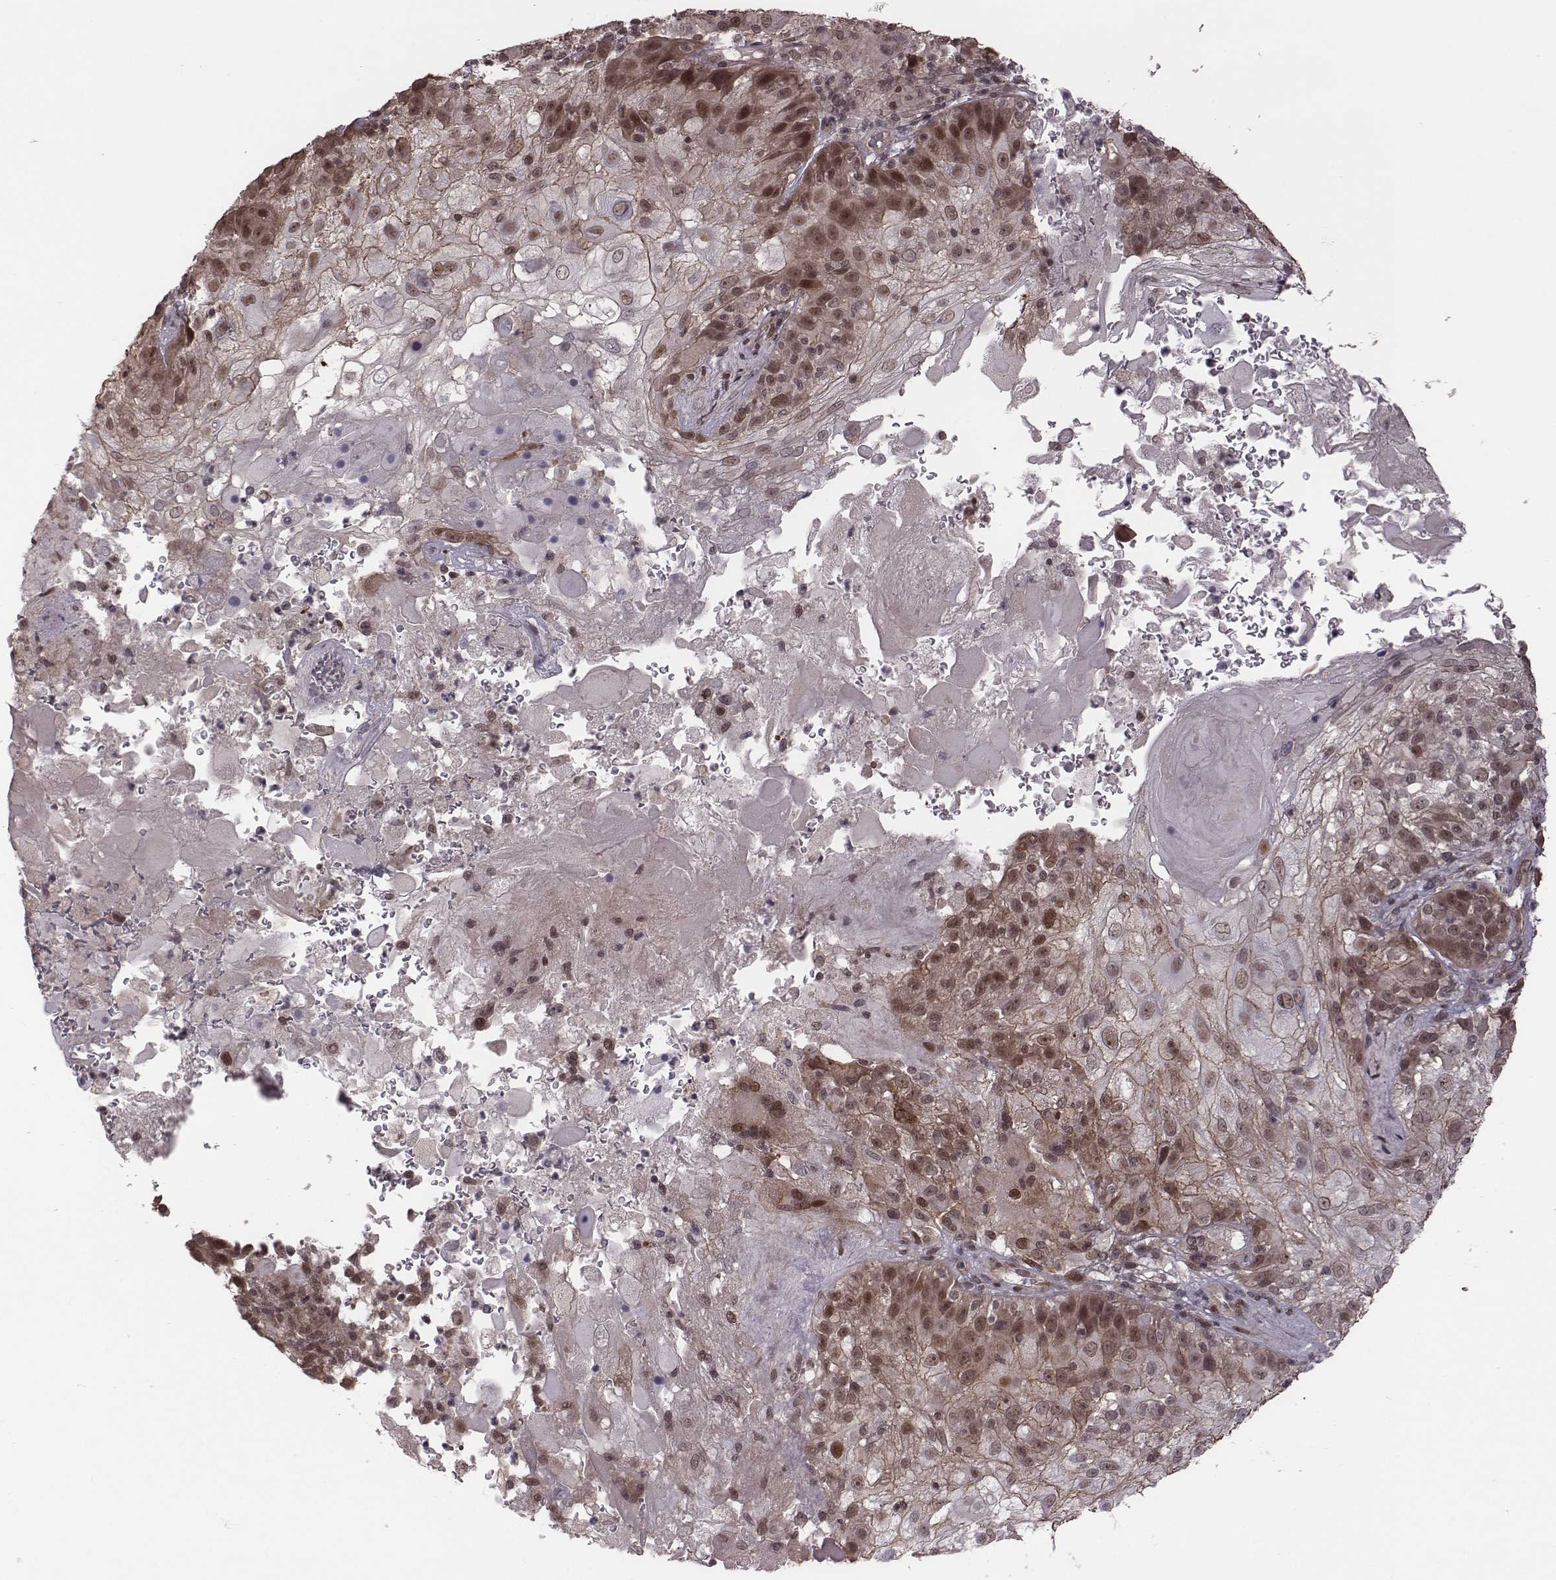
{"staining": {"intensity": "weak", "quantity": "<25%", "location": "cytoplasmic/membranous,nuclear"}, "tissue": "skin cancer", "cell_type": "Tumor cells", "image_type": "cancer", "snomed": [{"axis": "morphology", "description": "Normal tissue, NOS"}, {"axis": "morphology", "description": "Squamous cell carcinoma, NOS"}, {"axis": "topography", "description": "Skin"}], "caption": "Skin cancer (squamous cell carcinoma) stained for a protein using immunohistochemistry shows no expression tumor cells.", "gene": "RPL3", "patient": {"sex": "female", "age": 83}}